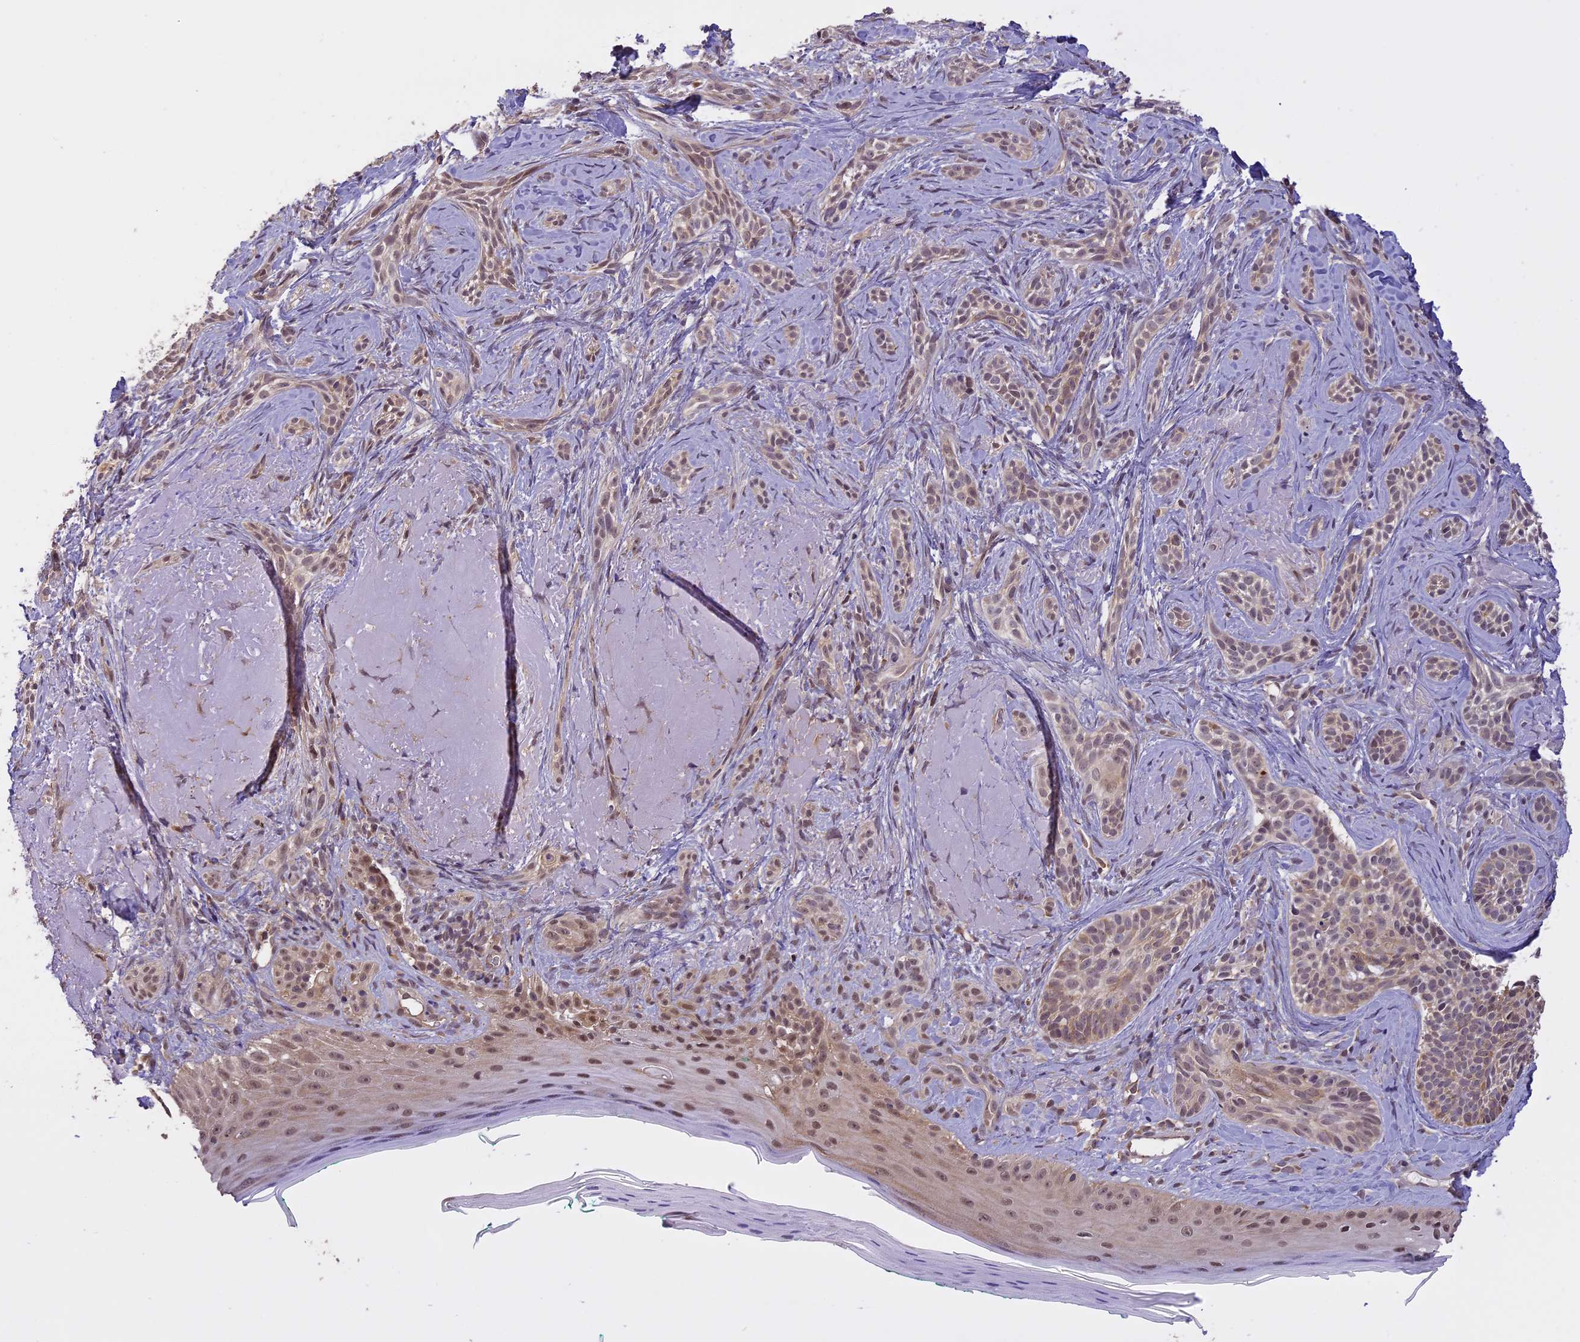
{"staining": {"intensity": "moderate", "quantity": "25%-75%", "location": "cytoplasmic/membranous,nuclear"}, "tissue": "skin cancer", "cell_type": "Tumor cells", "image_type": "cancer", "snomed": [{"axis": "morphology", "description": "Basal cell carcinoma"}, {"axis": "topography", "description": "Skin"}], "caption": "About 25%-75% of tumor cells in skin cancer display moderate cytoplasmic/membranous and nuclear protein positivity as visualized by brown immunohistochemical staining.", "gene": "TIGD7", "patient": {"sex": "male", "age": 71}}